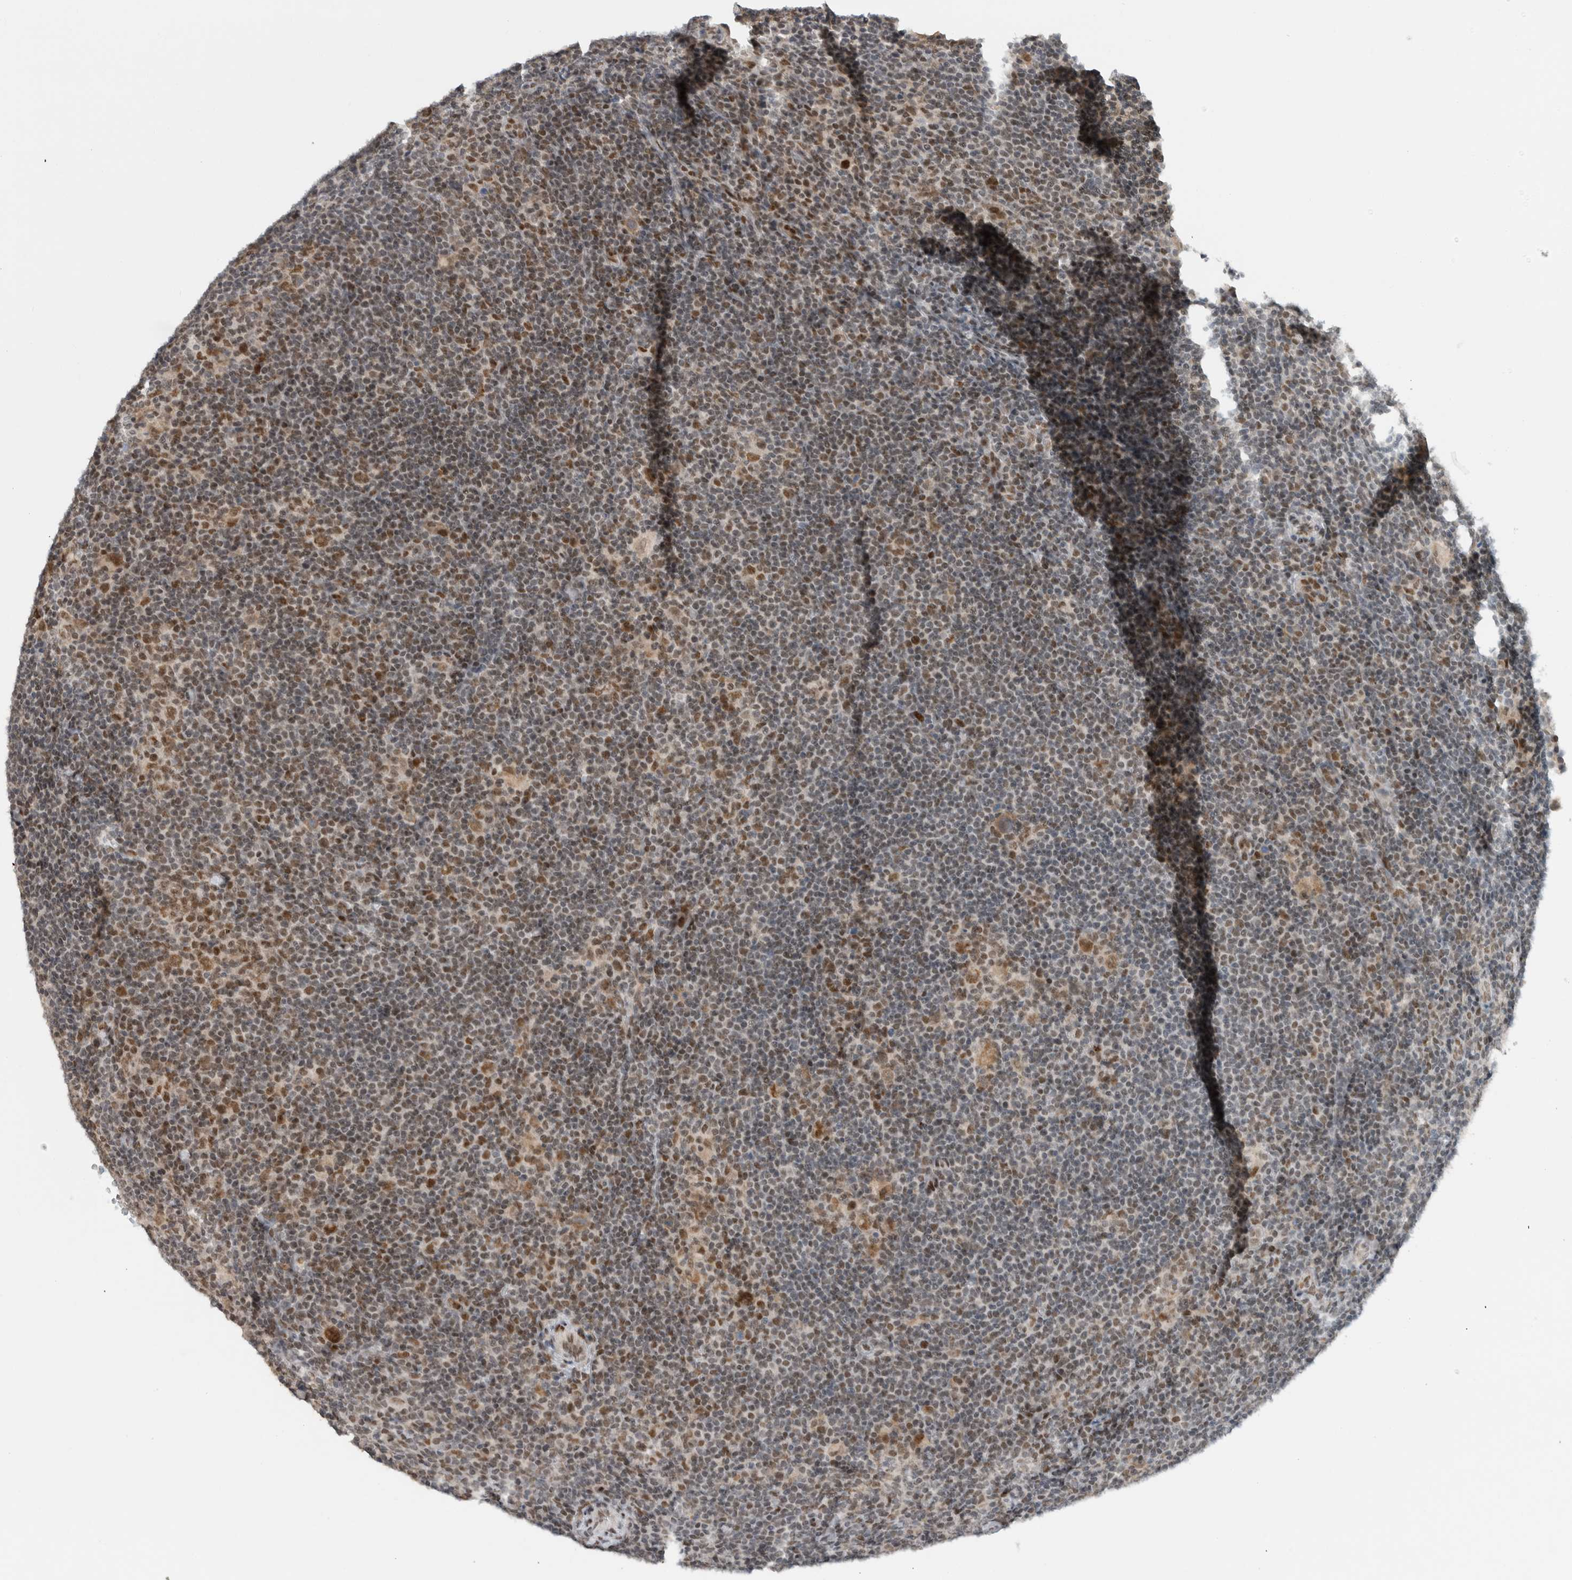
{"staining": {"intensity": "moderate", "quantity": ">75%", "location": "nuclear"}, "tissue": "lymphoma", "cell_type": "Tumor cells", "image_type": "cancer", "snomed": [{"axis": "morphology", "description": "Hodgkin's disease, NOS"}, {"axis": "topography", "description": "Lymph node"}], "caption": "Immunohistochemistry (IHC) histopathology image of lymphoma stained for a protein (brown), which displays medium levels of moderate nuclear positivity in about >75% of tumor cells.", "gene": "HNRNPR", "patient": {"sex": "female", "age": 57}}